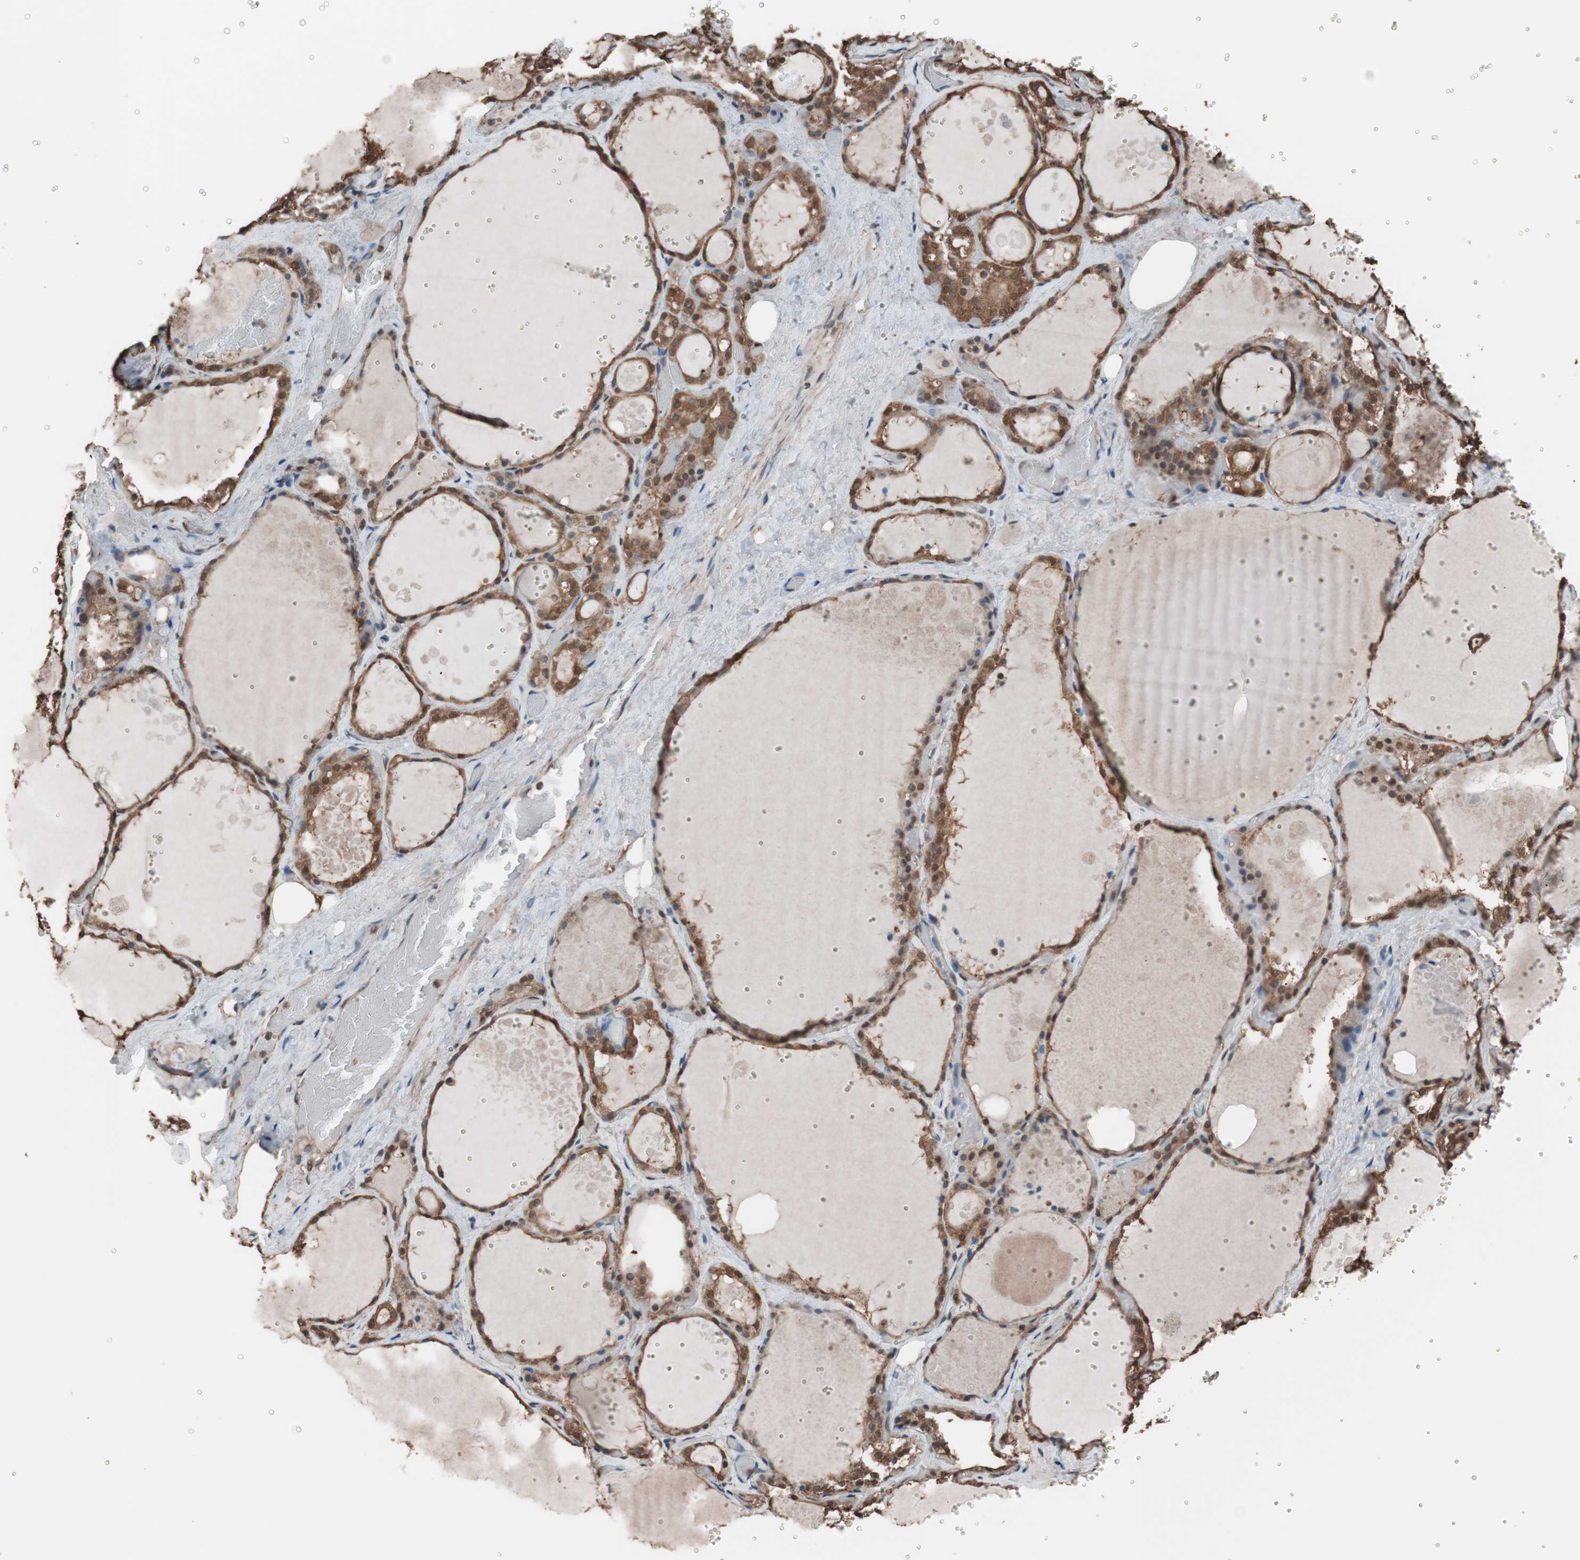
{"staining": {"intensity": "moderate", "quantity": ">75%", "location": "cytoplasmic/membranous"}, "tissue": "thyroid gland", "cell_type": "Glandular cells", "image_type": "normal", "snomed": [{"axis": "morphology", "description": "Normal tissue, NOS"}, {"axis": "topography", "description": "Thyroid gland"}], "caption": "A high-resolution histopathology image shows IHC staining of normal thyroid gland, which reveals moderate cytoplasmic/membranous staining in approximately >75% of glandular cells. (Brightfield microscopy of DAB IHC at high magnification).", "gene": "CALM2", "patient": {"sex": "male", "age": 61}}